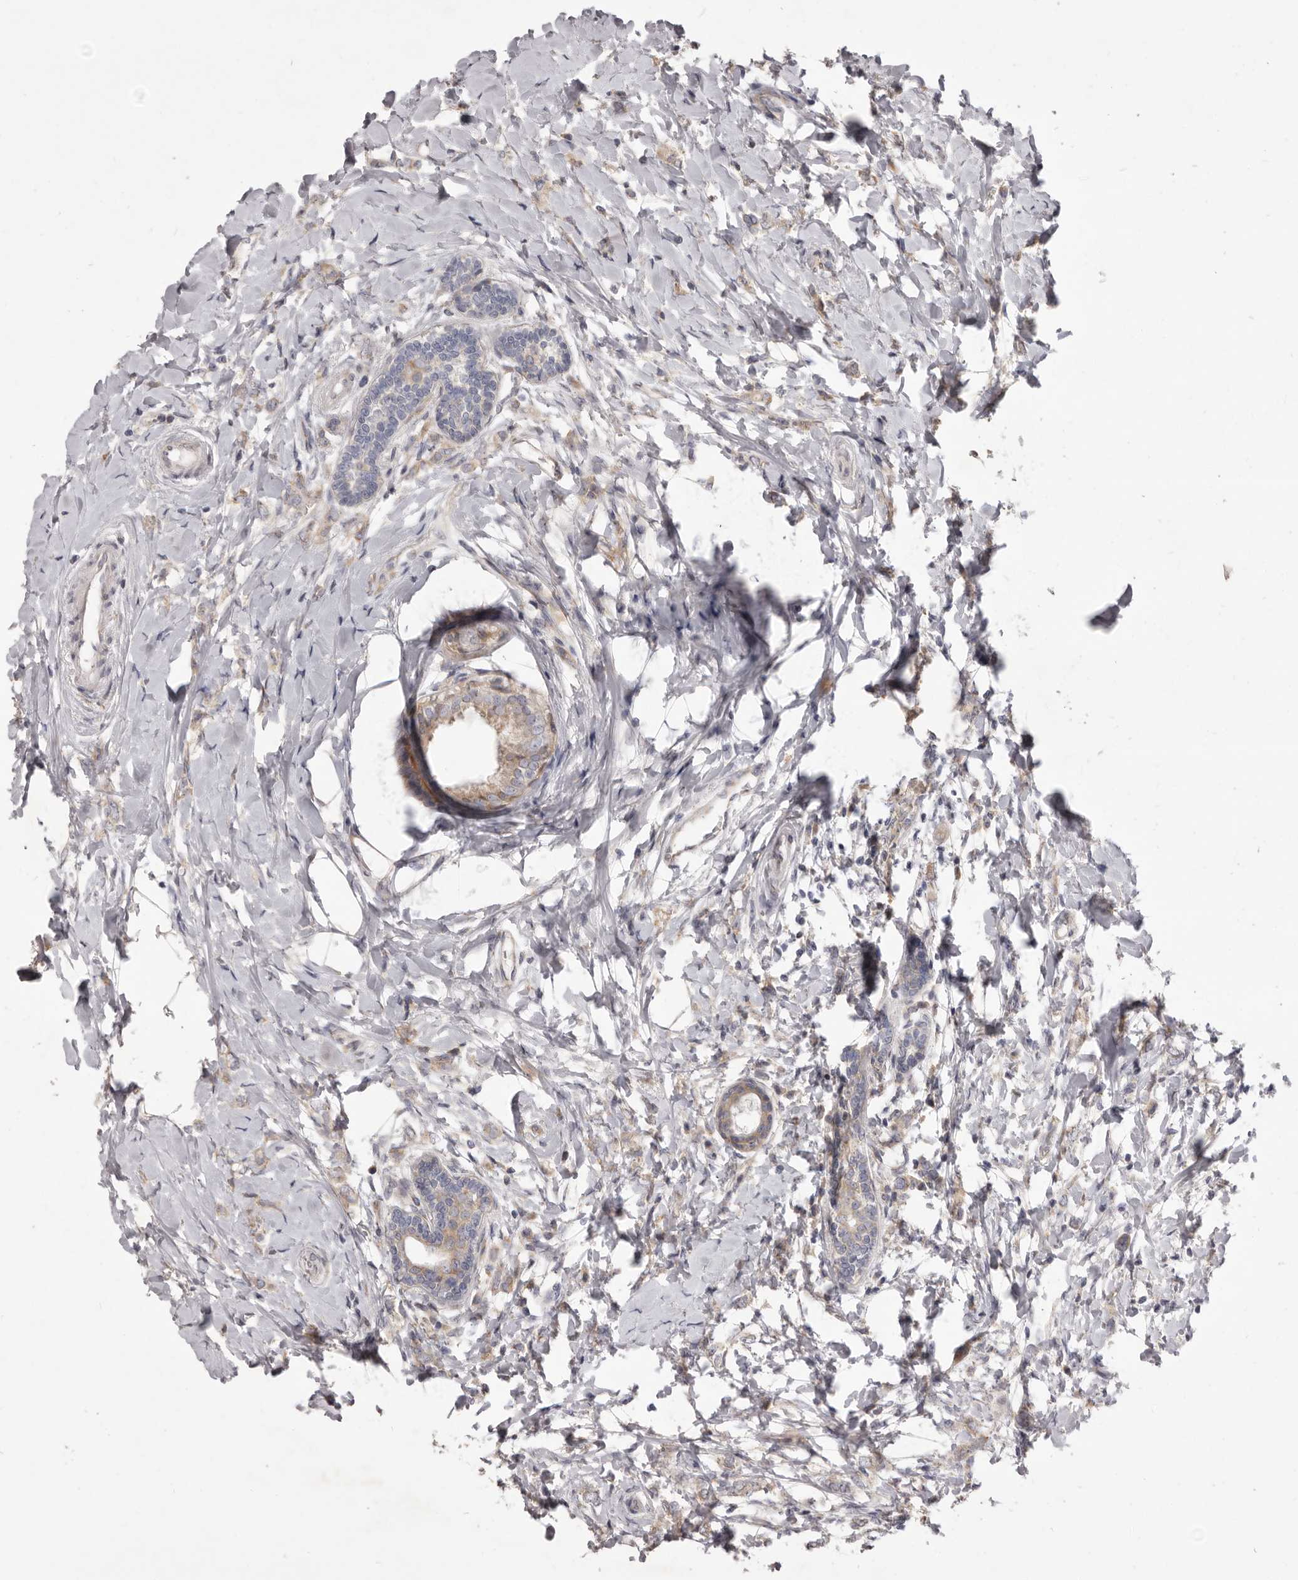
{"staining": {"intensity": "weak", "quantity": "25%-75%", "location": "cytoplasmic/membranous"}, "tissue": "breast cancer", "cell_type": "Tumor cells", "image_type": "cancer", "snomed": [{"axis": "morphology", "description": "Normal tissue, NOS"}, {"axis": "morphology", "description": "Lobular carcinoma"}, {"axis": "topography", "description": "Breast"}], "caption": "Immunohistochemical staining of lobular carcinoma (breast) exhibits low levels of weak cytoplasmic/membranous staining in approximately 25%-75% of tumor cells.", "gene": "TBC1D8B", "patient": {"sex": "female", "age": 47}}